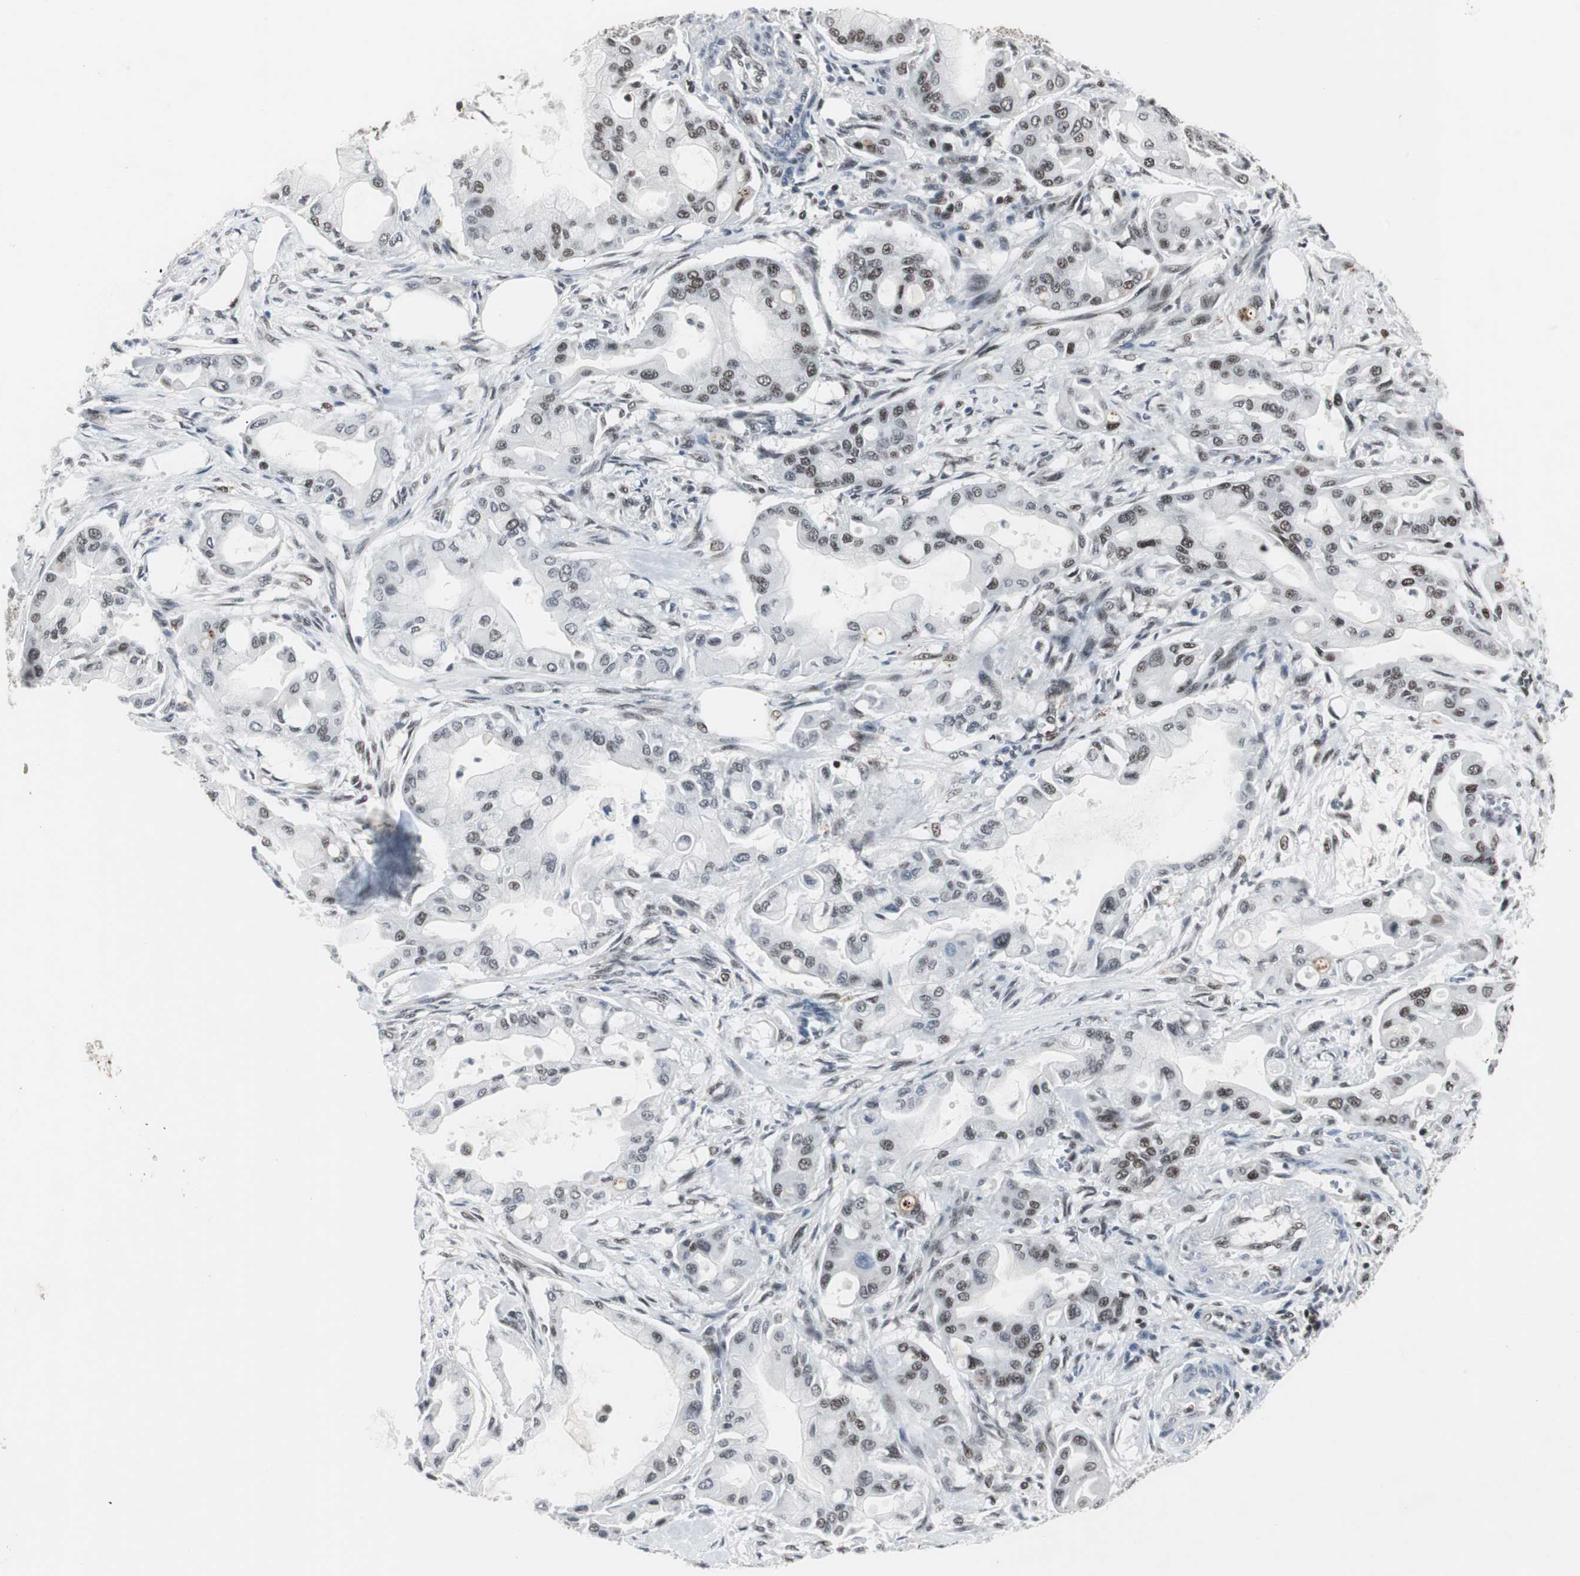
{"staining": {"intensity": "moderate", "quantity": "25%-75%", "location": "nuclear"}, "tissue": "pancreatic cancer", "cell_type": "Tumor cells", "image_type": "cancer", "snomed": [{"axis": "morphology", "description": "Adenocarcinoma, NOS"}, {"axis": "morphology", "description": "Adenocarcinoma, metastatic, NOS"}, {"axis": "topography", "description": "Lymph node"}, {"axis": "topography", "description": "Pancreas"}, {"axis": "topography", "description": "Duodenum"}], "caption": "Protein analysis of pancreatic cancer (metastatic adenocarcinoma) tissue shows moderate nuclear staining in about 25%-75% of tumor cells.", "gene": "RAD9A", "patient": {"sex": "female", "age": 64}}